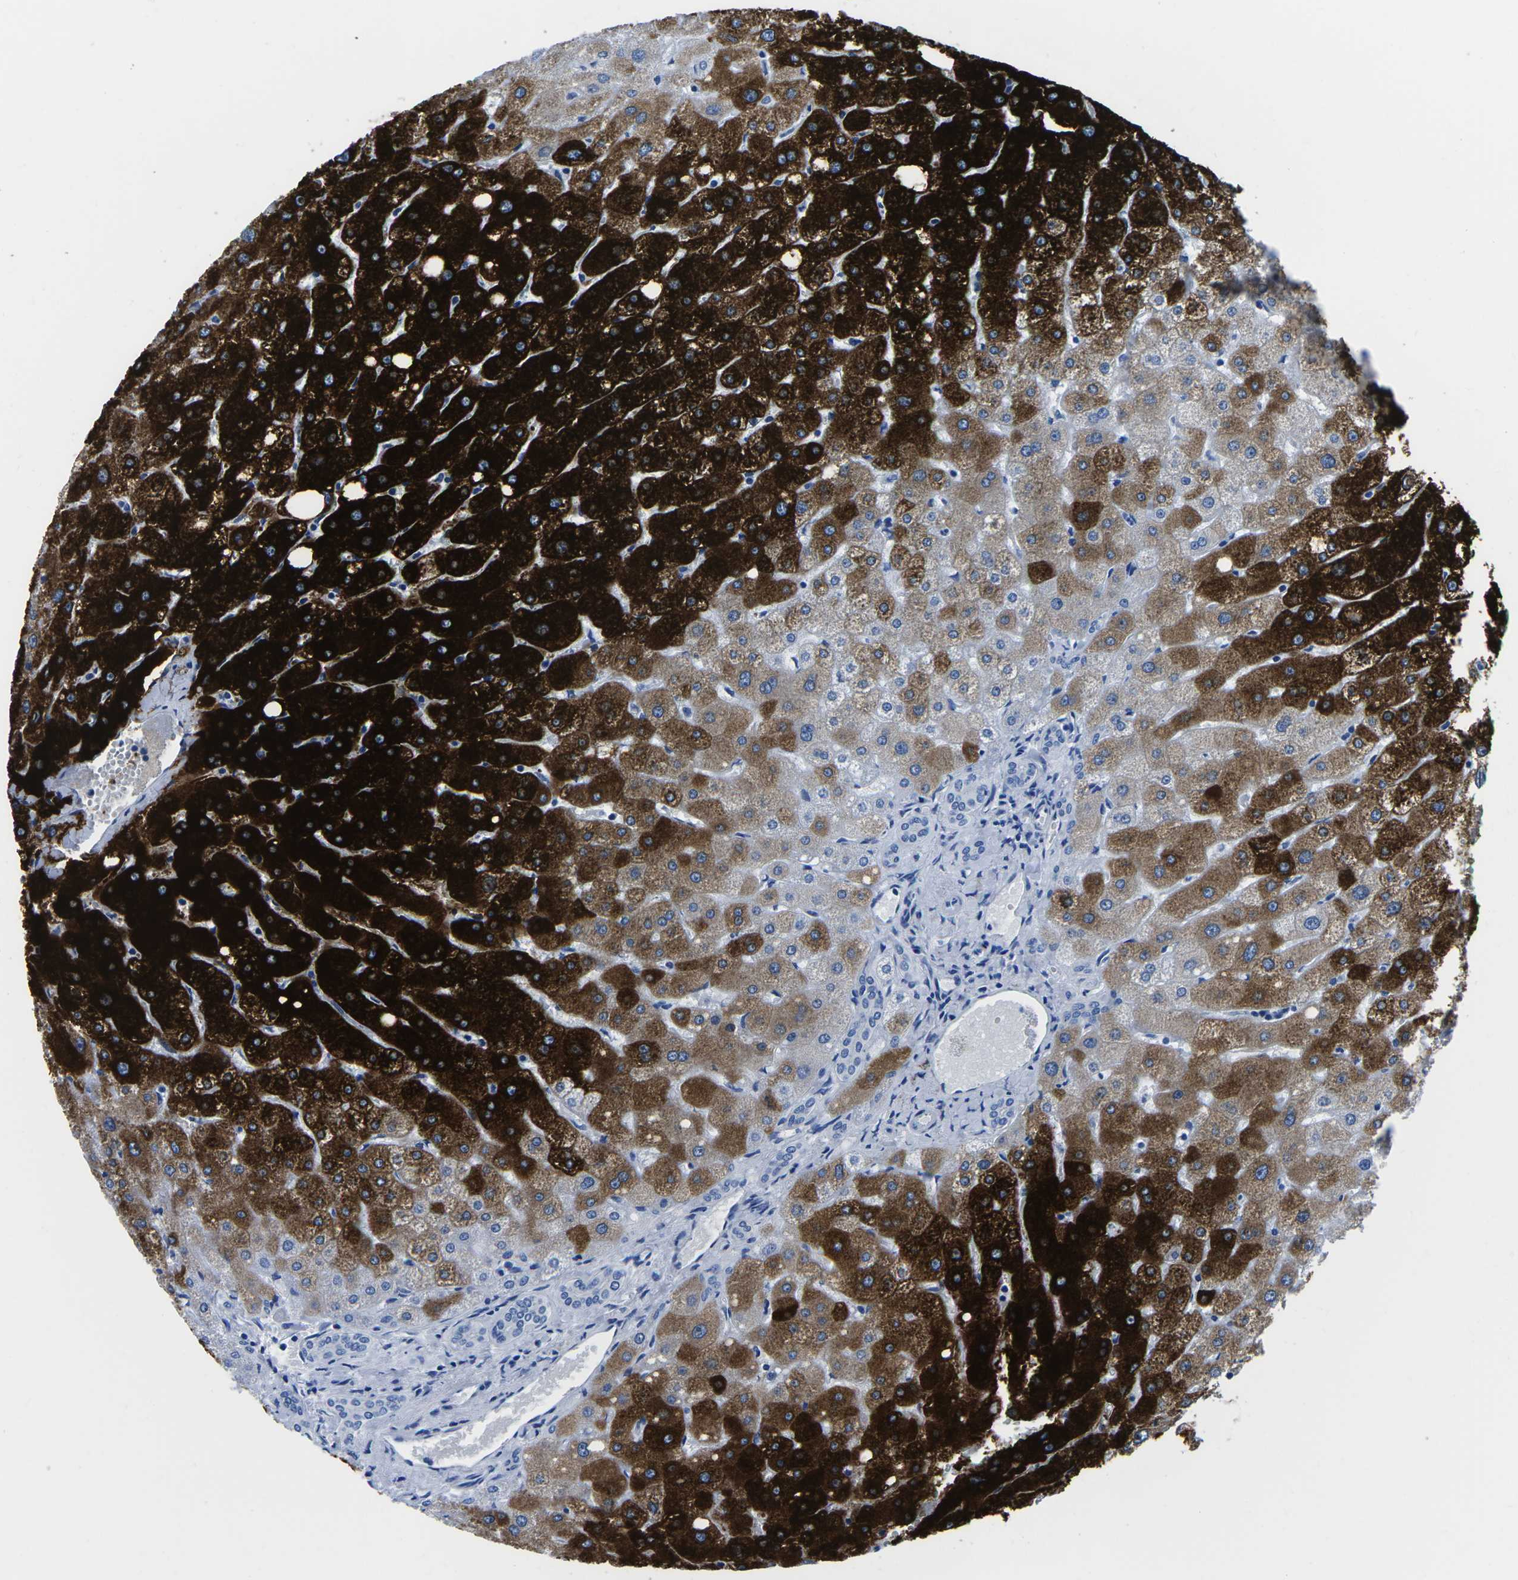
{"staining": {"intensity": "negative", "quantity": "none", "location": "none"}, "tissue": "liver", "cell_type": "Cholangiocytes", "image_type": "normal", "snomed": [{"axis": "morphology", "description": "Normal tissue, NOS"}, {"axis": "topography", "description": "Liver"}], "caption": "Cholangiocytes are negative for protein expression in benign human liver. Brightfield microscopy of immunohistochemistry stained with DAB (3,3'-diaminobenzidine) (brown) and hematoxylin (blue), captured at high magnification.", "gene": "CYP1A2", "patient": {"sex": "male", "age": 73}}